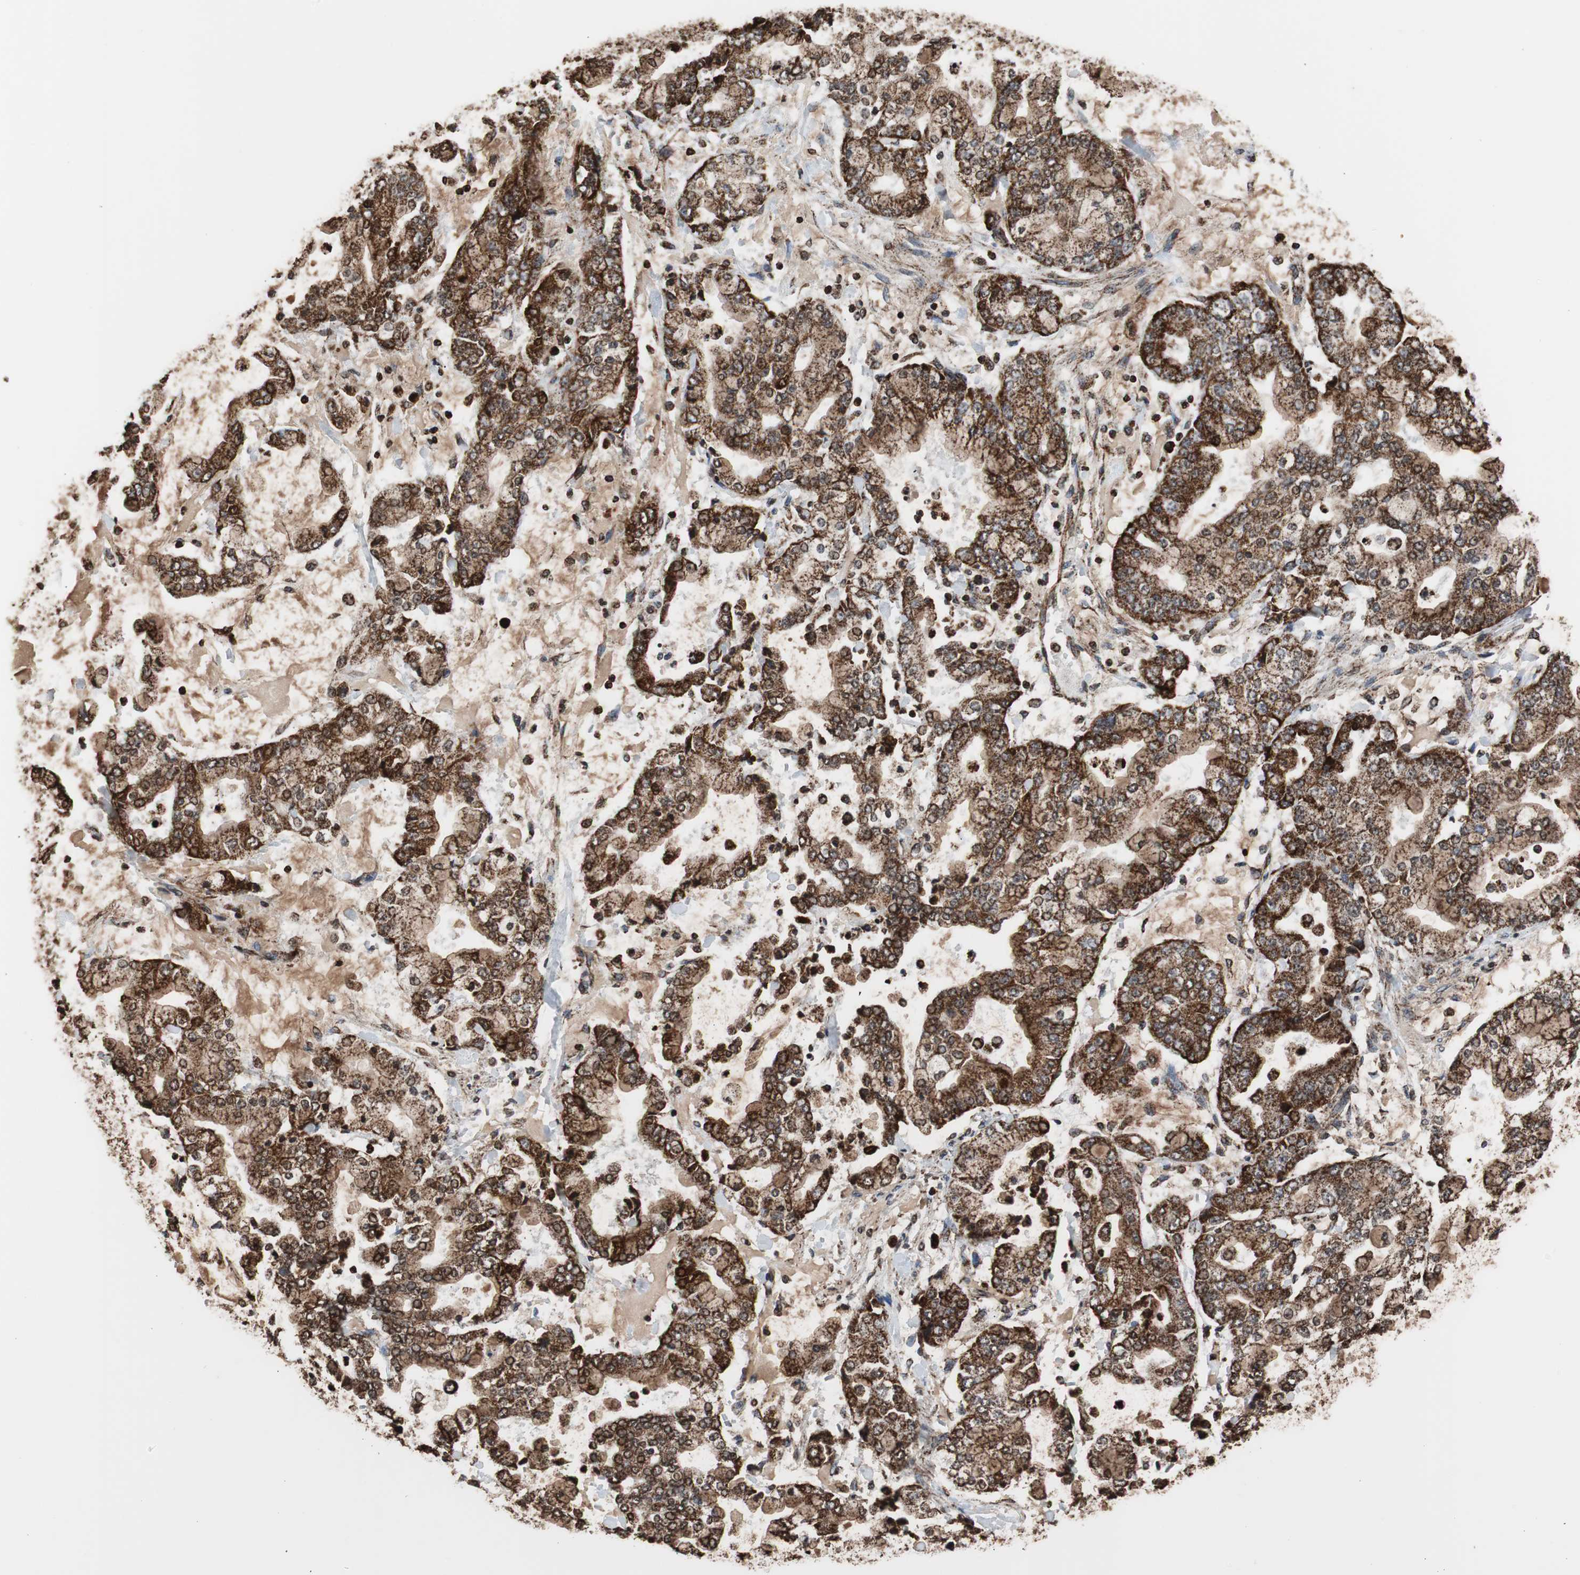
{"staining": {"intensity": "strong", "quantity": ">75%", "location": "cytoplasmic/membranous"}, "tissue": "stomach cancer", "cell_type": "Tumor cells", "image_type": "cancer", "snomed": [{"axis": "morphology", "description": "Adenocarcinoma, NOS"}, {"axis": "topography", "description": "Stomach"}], "caption": "About >75% of tumor cells in stomach adenocarcinoma show strong cytoplasmic/membranous protein positivity as visualized by brown immunohistochemical staining.", "gene": "HSPA9", "patient": {"sex": "male", "age": 76}}